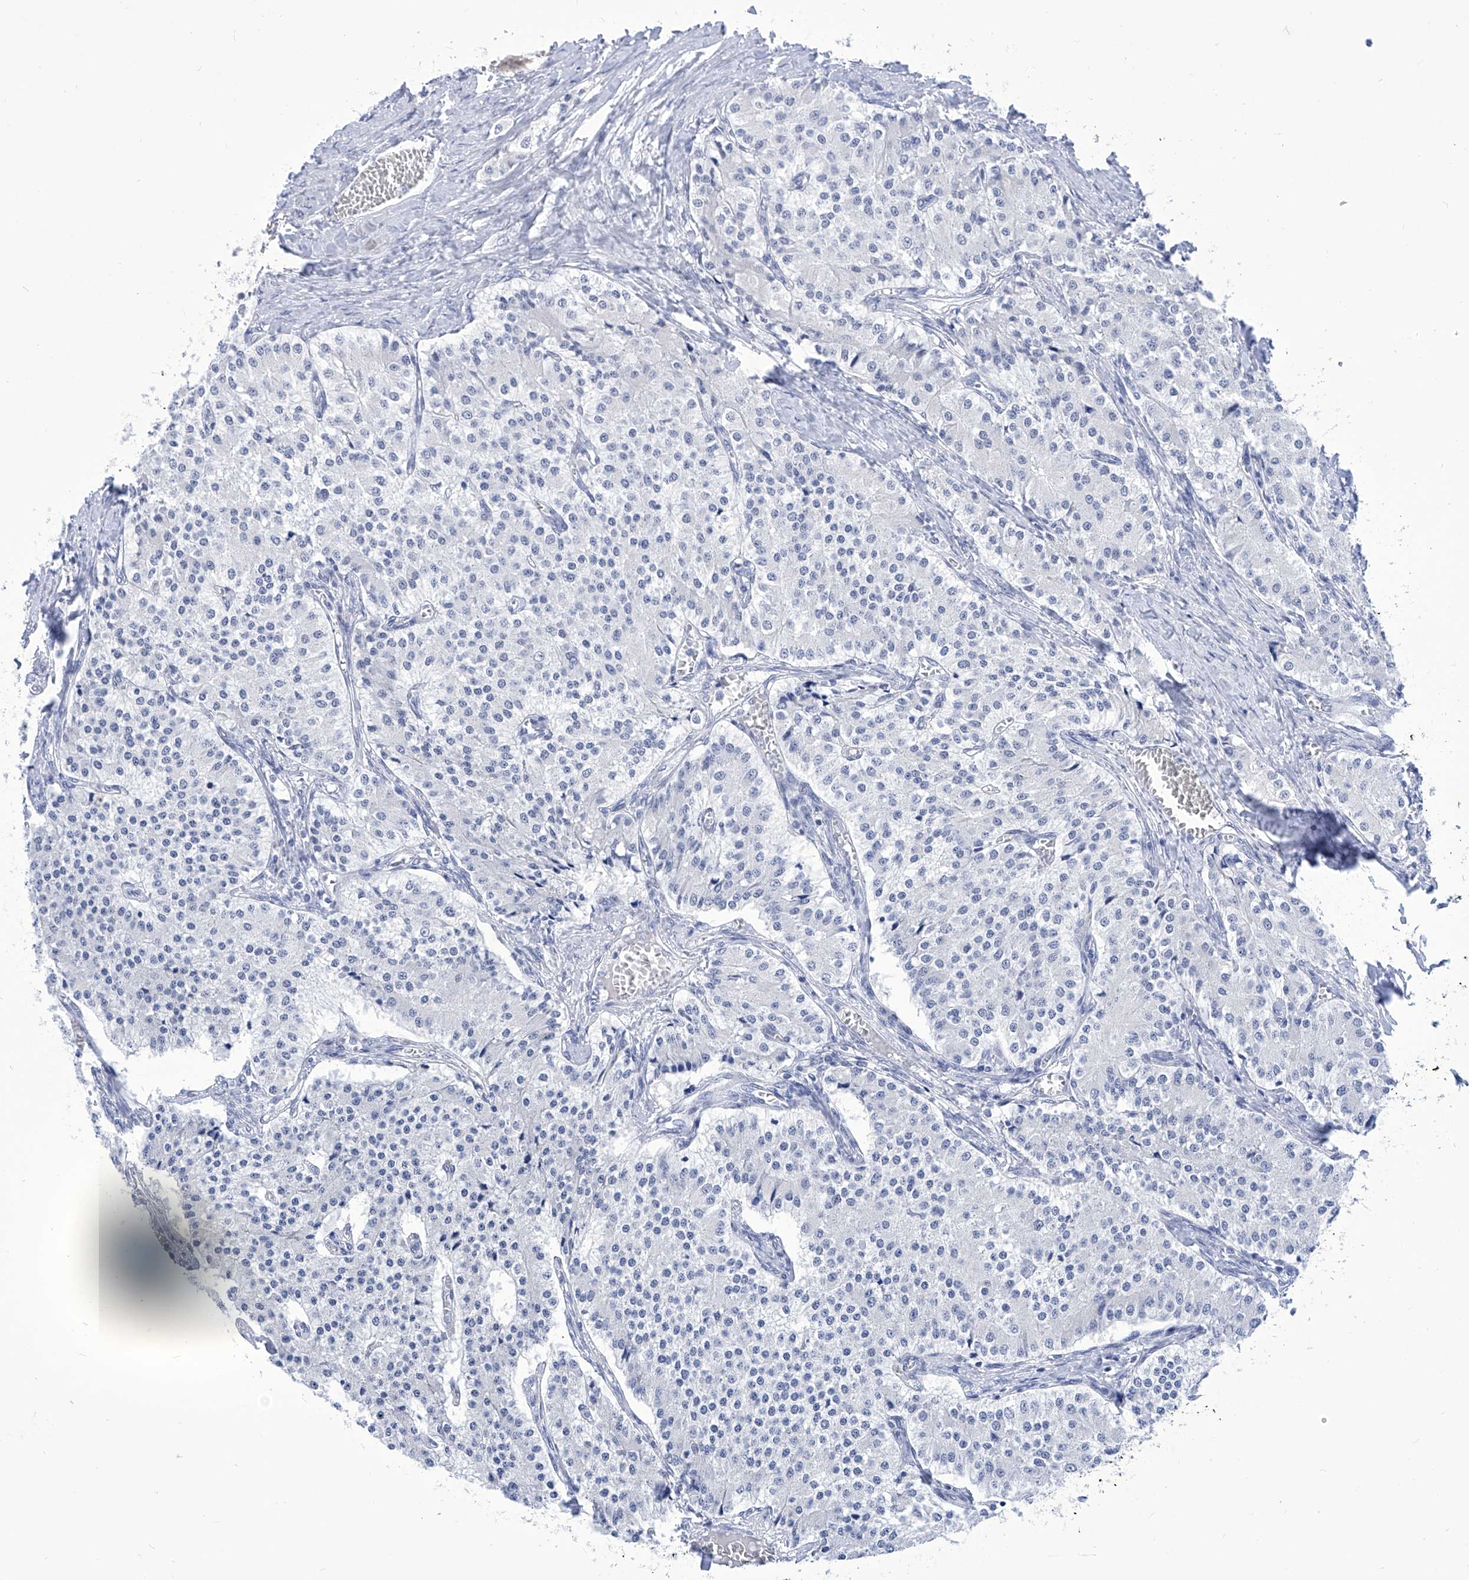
{"staining": {"intensity": "negative", "quantity": "none", "location": "none"}, "tissue": "carcinoid", "cell_type": "Tumor cells", "image_type": "cancer", "snomed": [{"axis": "morphology", "description": "Carcinoid, malignant, NOS"}, {"axis": "topography", "description": "Colon"}], "caption": "Immunohistochemical staining of human carcinoid exhibits no significant expression in tumor cells.", "gene": "SART1", "patient": {"sex": "female", "age": 52}}